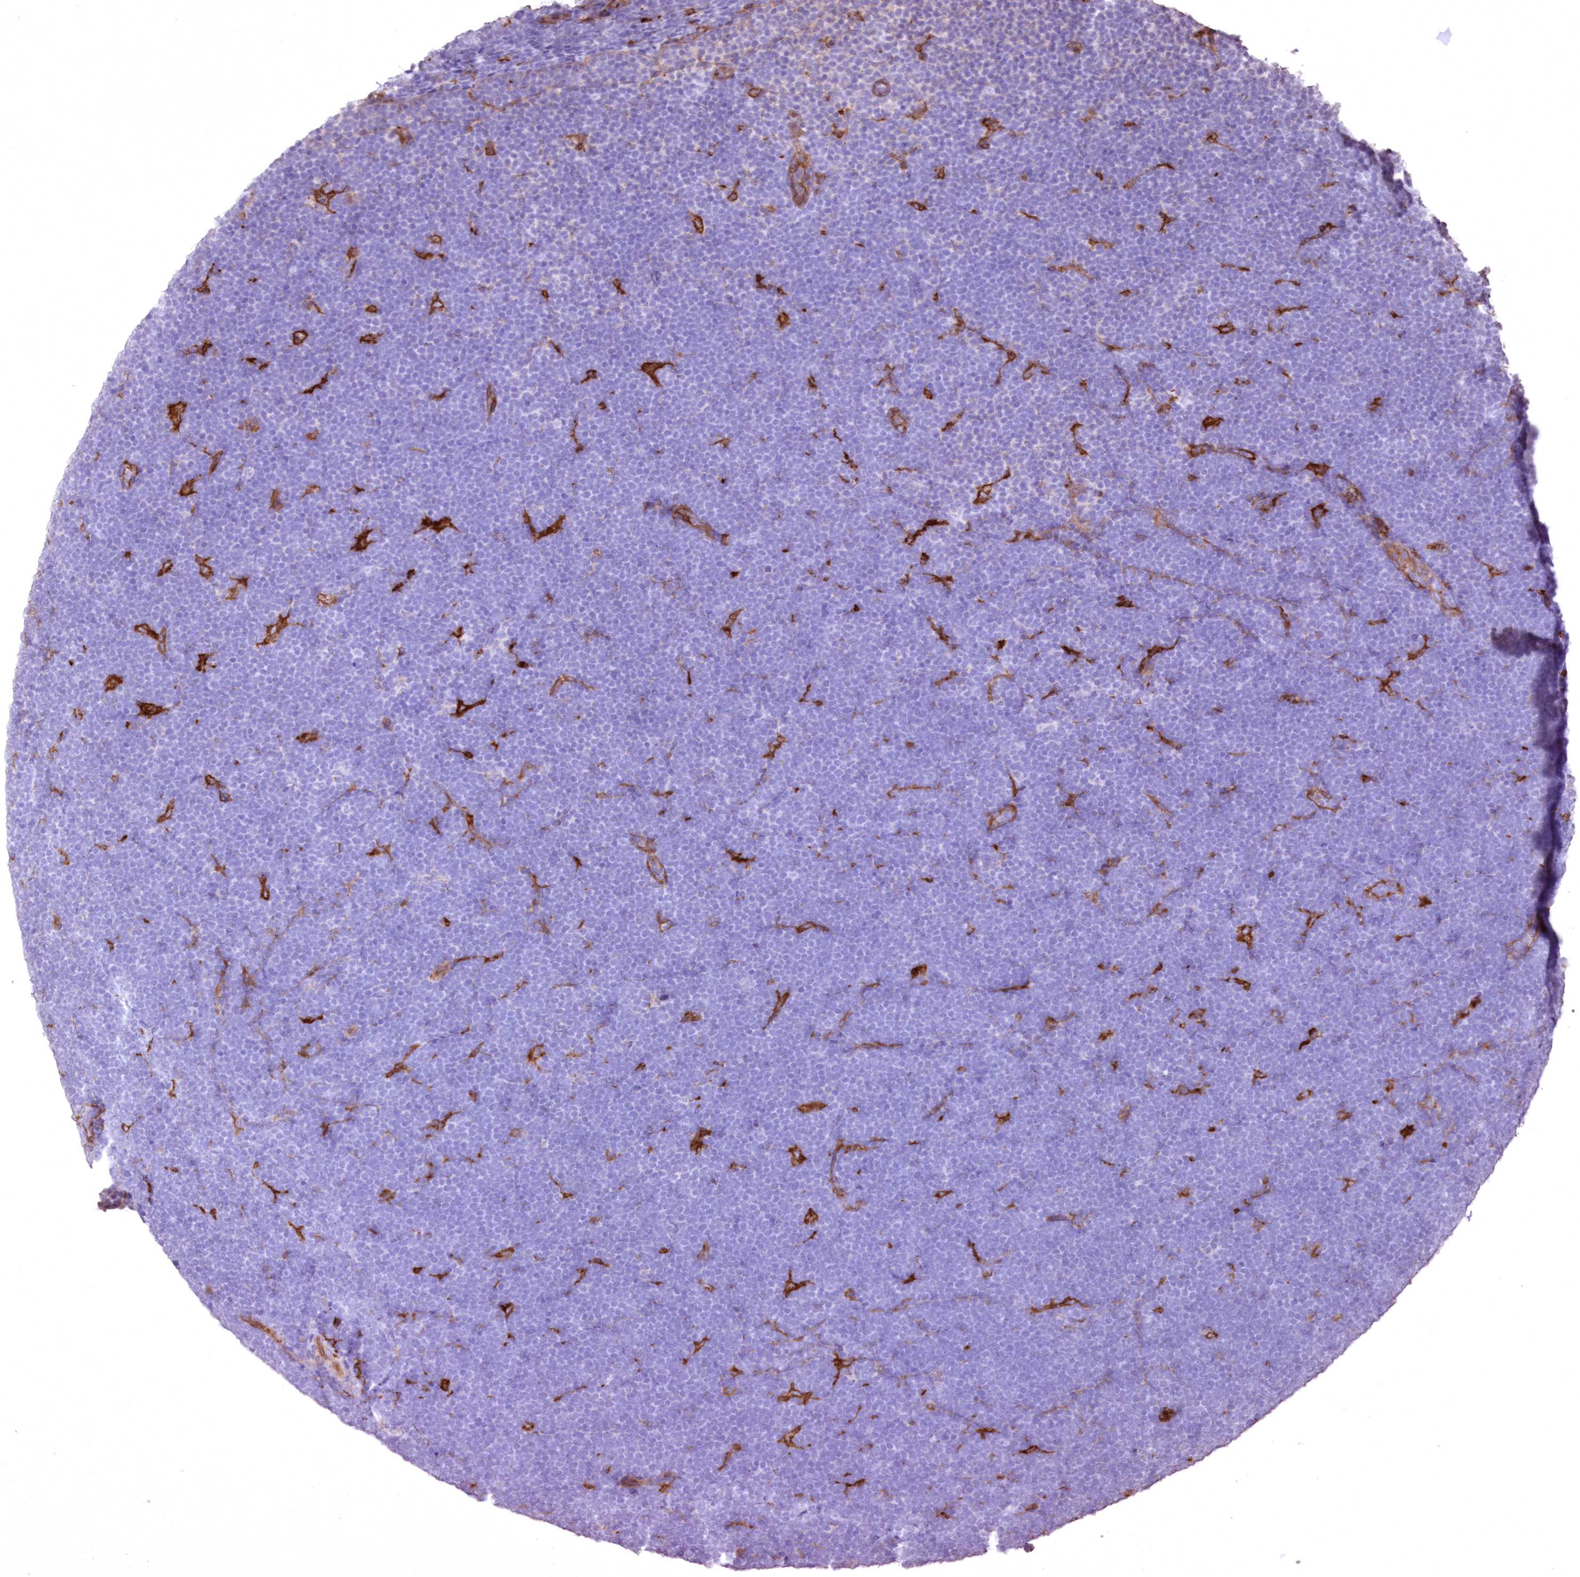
{"staining": {"intensity": "negative", "quantity": "none", "location": "none"}, "tissue": "lymphoma", "cell_type": "Tumor cells", "image_type": "cancer", "snomed": [{"axis": "morphology", "description": "Malignant lymphoma, non-Hodgkin's type, High grade"}, {"axis": "topography", "description": "Lymph node"}], "caption": "A histopathology image of lymphoma stained for a protein demonstrates no brown staining in tumor cells.", "gene": "FCHO2", "patient": {"sex": "male", "age": 13}}